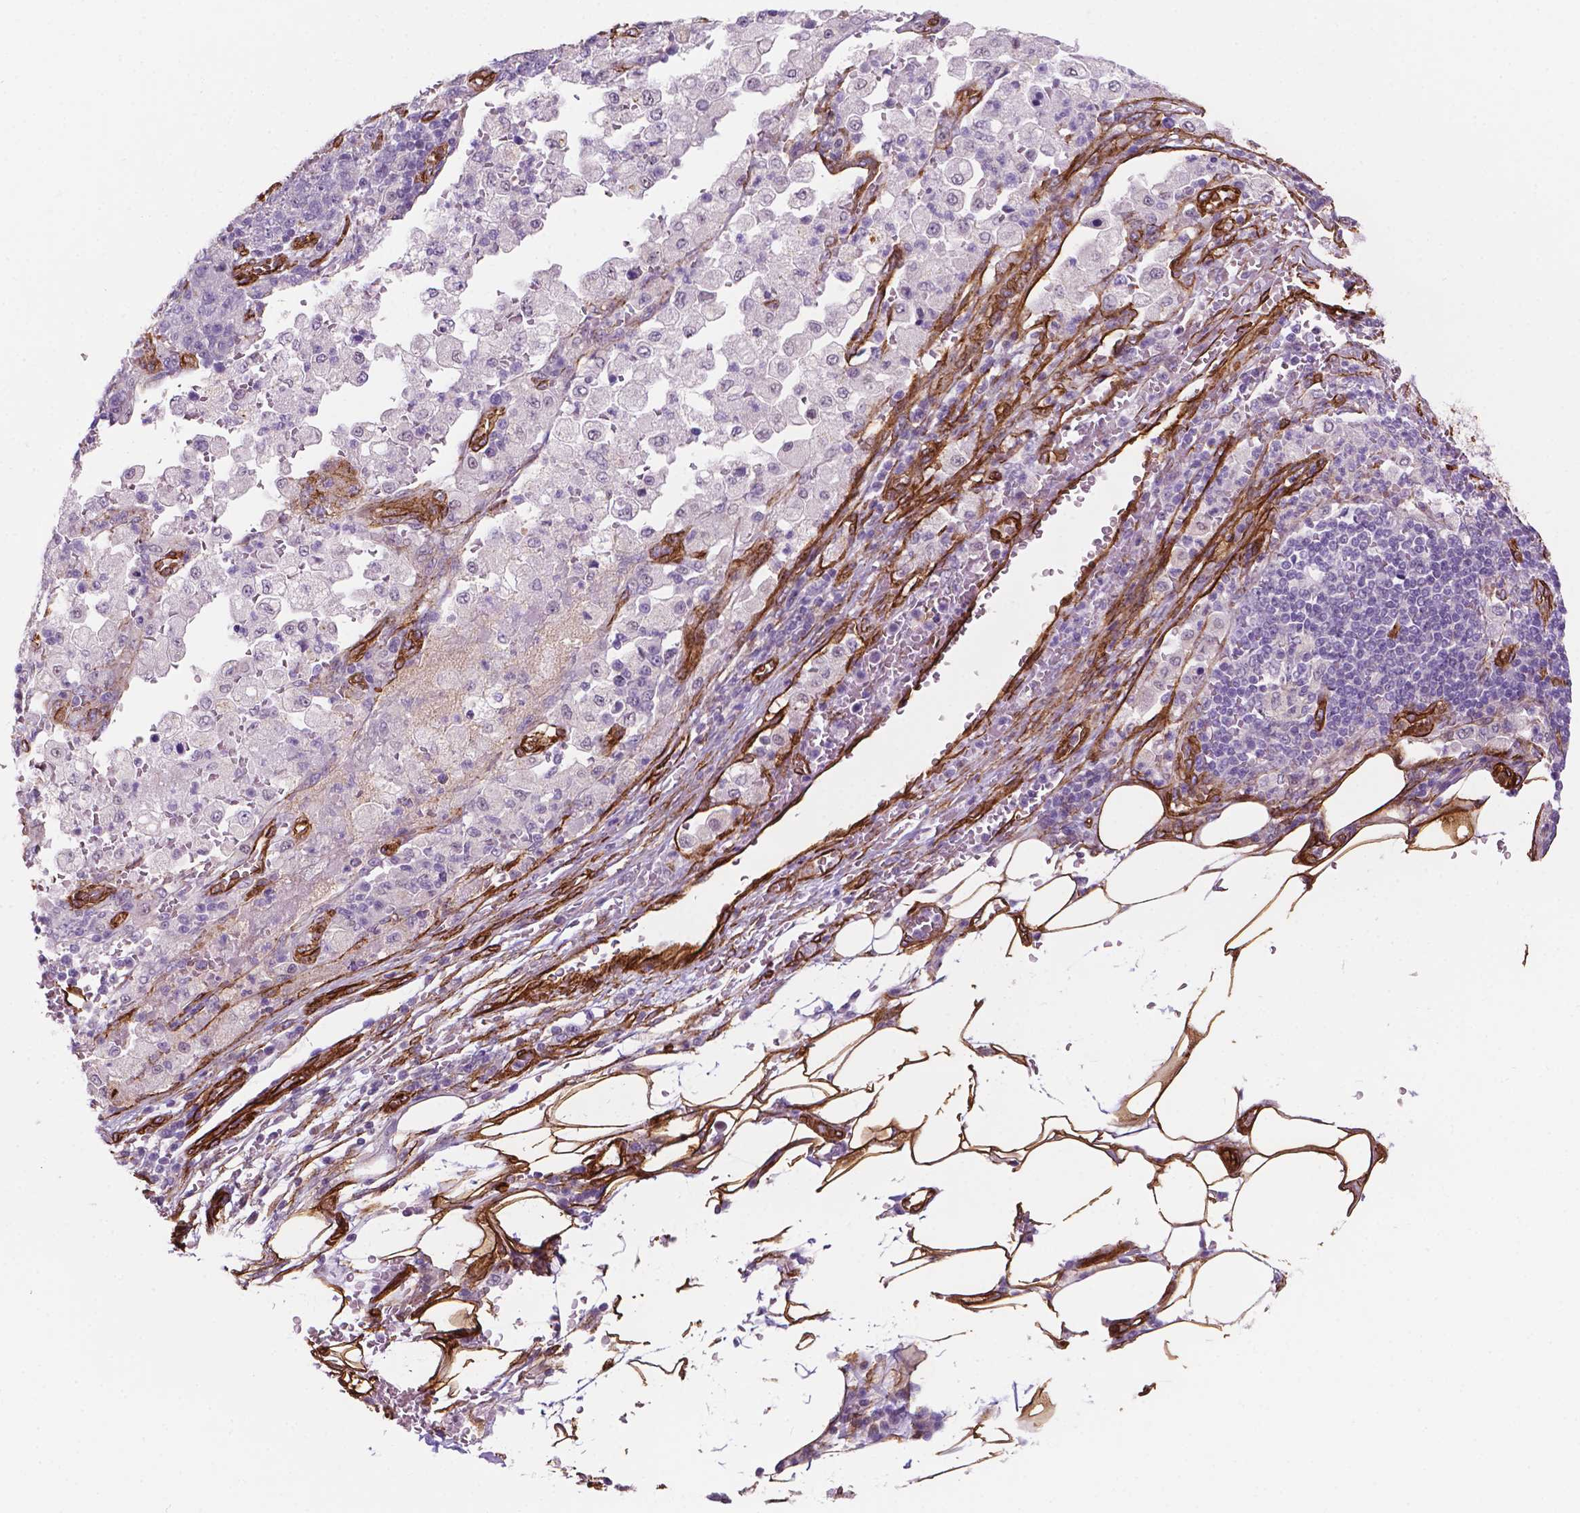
{"staining": {"intensity": "negative", "quantity": "none", "location": "none"}, "tissue": "pancreatic cancer", "cell_type": "Tumor cells", "image_type": "cancer", "snomed": [{"axis": "morphology", "description": "Adenocarcinoma, NOS"}, {"axis": "topography", "description": "Pancreas"}], "caption": "Pancreatic adenocarcinoma was stained to show a protein in brown. There is no significant positivity in tumor cells. (DAB (3,3'-diaminobenzidine) IHC with hematoxylin counter stain).", "gene": "EGFL8", "patient": {"sex": "female", "age": 61}}